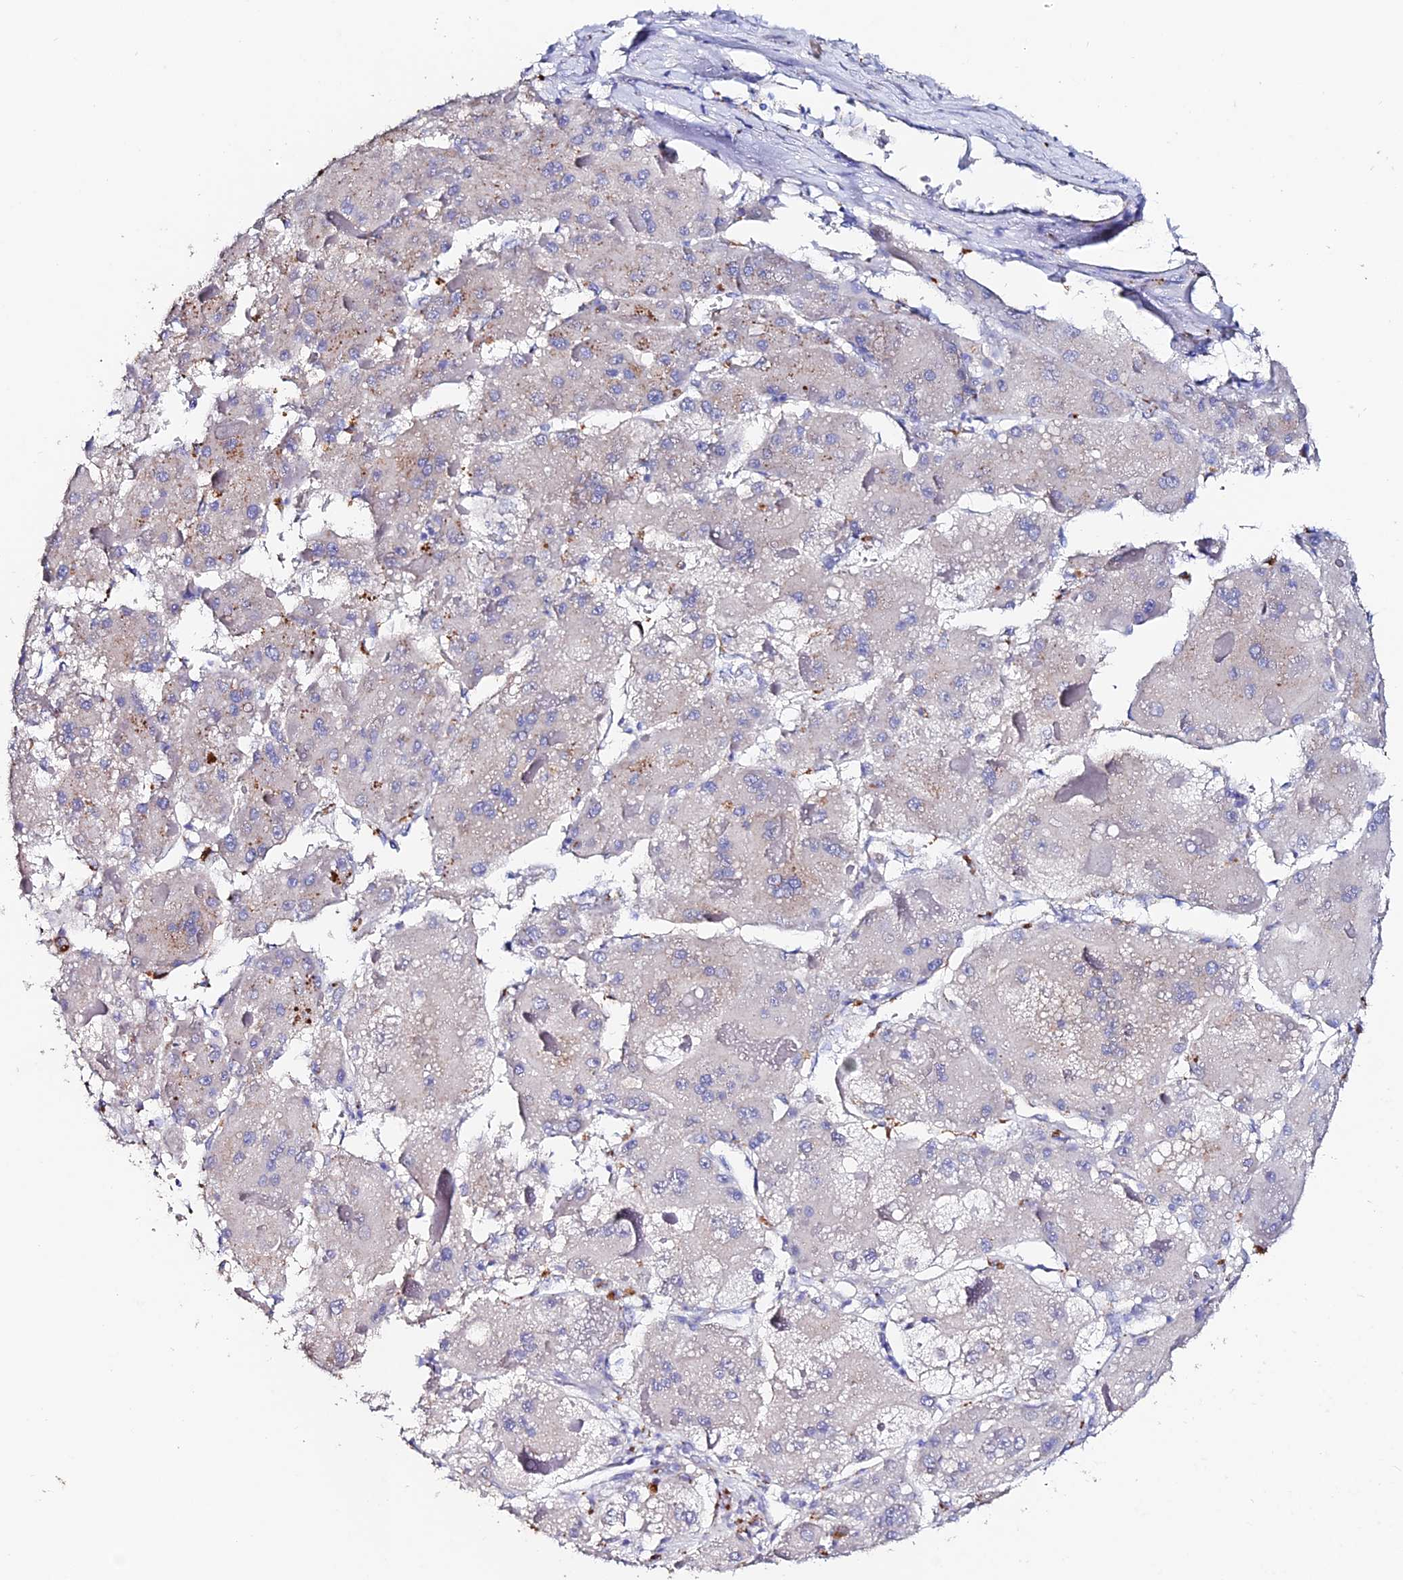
{"staining": {"intensity": "negative", "quantity": "none", "location": "none"}, "tissue": "liver cancer", "cell_type": "Tumor cells", "image_type": "cancer", "snomed": [{"axis": "morphology", "description": "Carcinoma, Hepatocellular, NOS"}, {"axis": "topography", "description": "Liver"}], "caption": "Image shows no protein positivity in tumor cells of liver cancer tissue. (DAB IHC, high magnification).", "gene": "ESM1", "patient": {"sex": "female", "age": 73}}